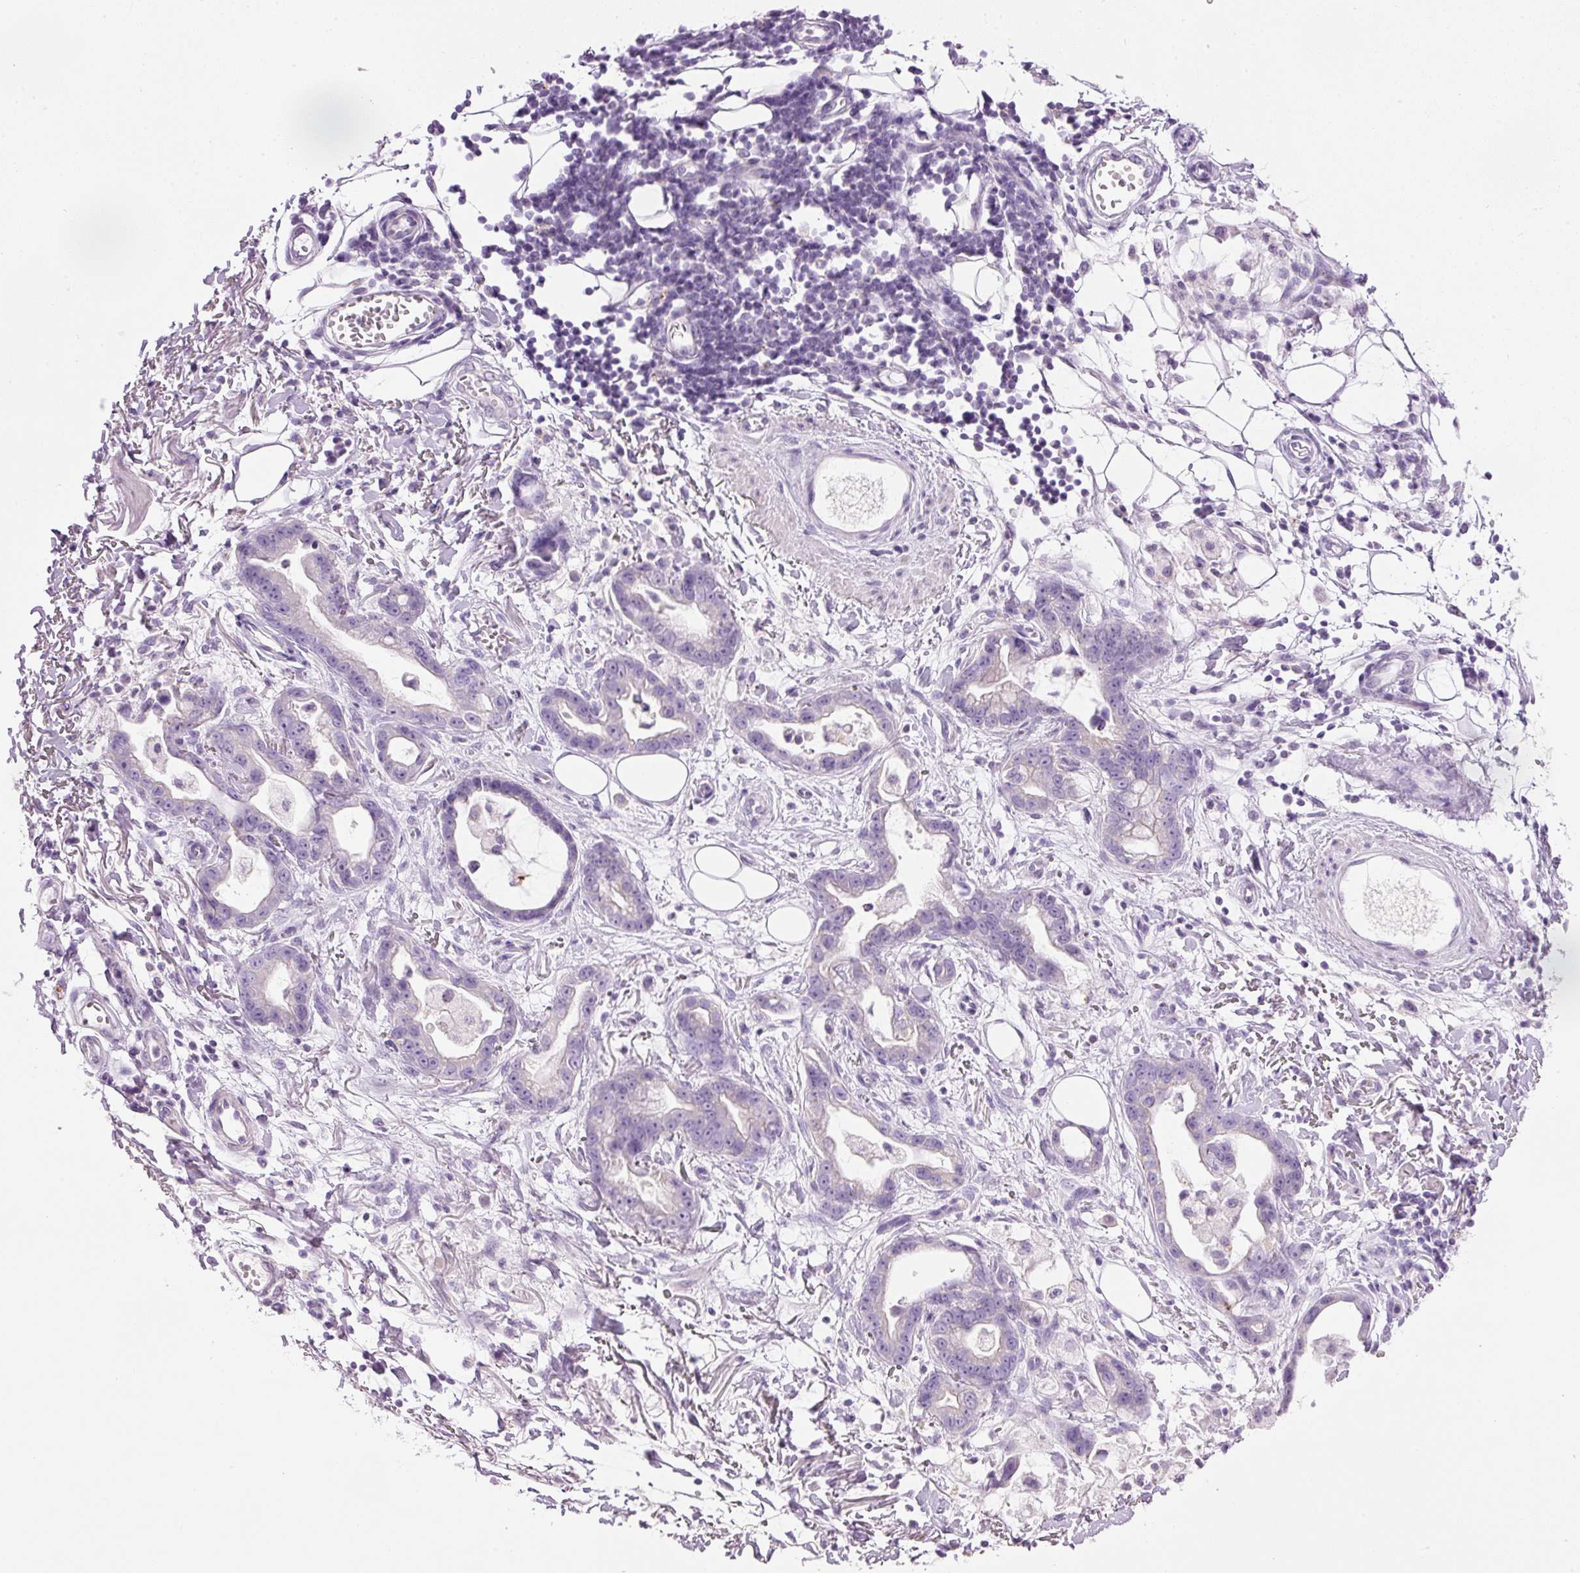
{"staining": {"intensity": "weak", "quantity": "<25%", "location": "cytoplasmic/membranous"}, "tissue": "stomach cancer", "cell_type": "Tumor cells", "image_type": "cancer", "snomed": [{"axis": "morphology", "description": "Adenocarcinoma, NOS"}, {"axis": "topography", "description": "Stomach"}], "caption": "Tumor cells show no significant protein expression in stomach cancer (adenocarcinoma). The staining was performed using DAB (3,3'-diaminobenzidine) to visualize the protein expression in brown, while the nuclei were stained in blue with hematoxylin (Magnification: 20x).", "gene": "CARD16", "patient": {"sex": "male", "age": 55}}